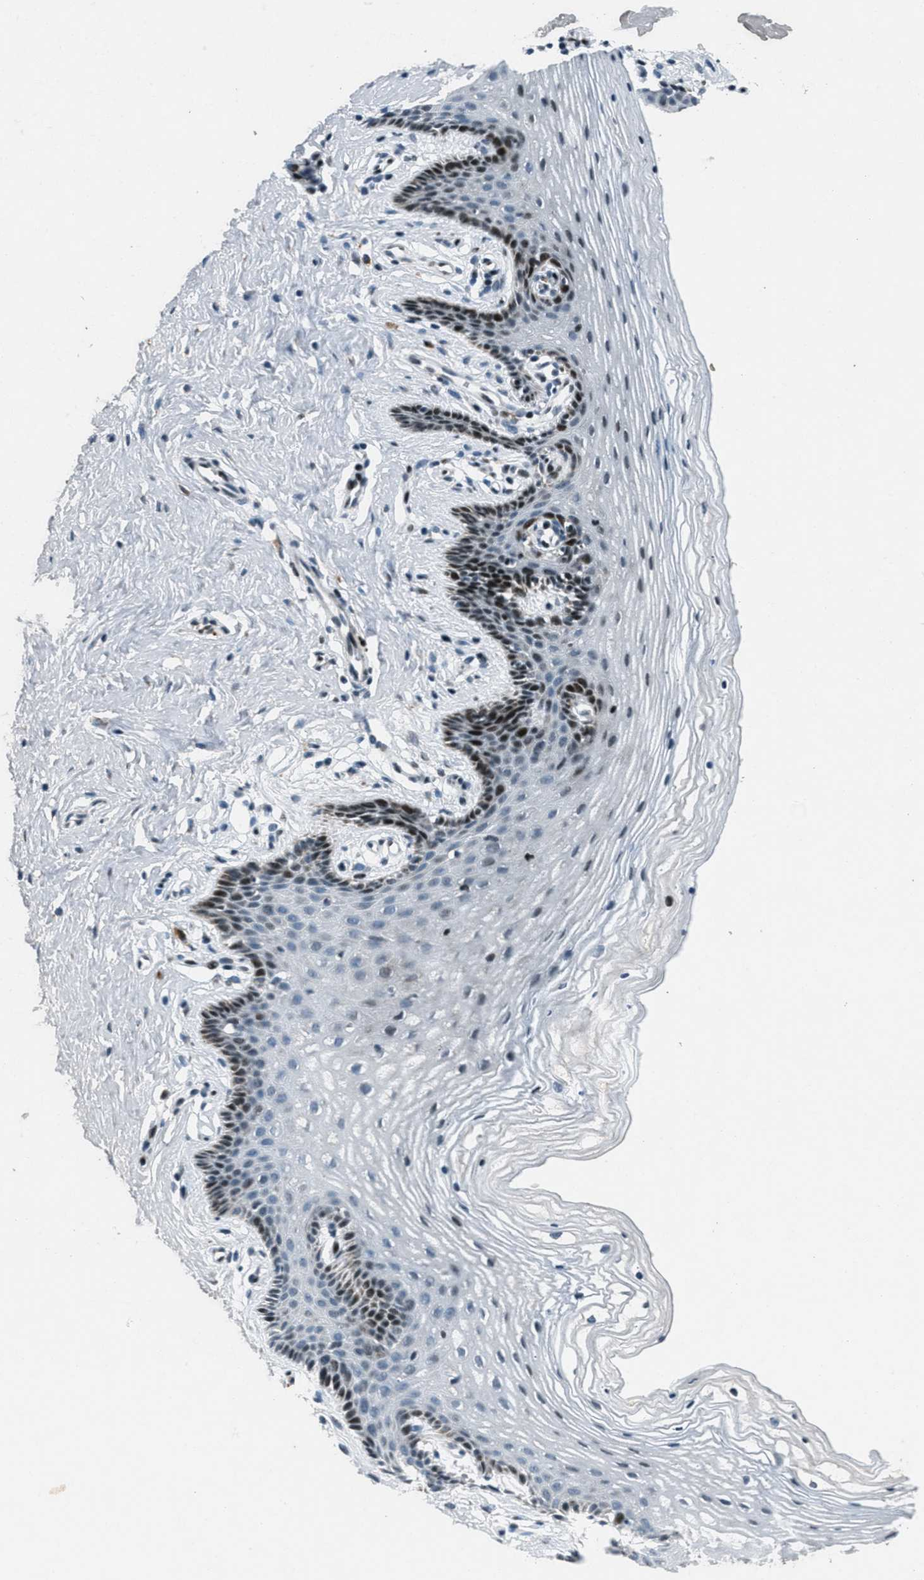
{"staining": {"intensity": "strong", "quantity": "<25%", "location": "nuclear"}, "tissue": "vagina", "cell_type": "Squamous epithelial cells", "image_type": "normal", "snomed": [{"axis": "morphology", "description": "Normal tissue, NOS"}, {"axis": "topography", "description": "Vagina"}], "caption": "Strong nuclear staining is identified in approximately <25% of squamous epithelial cells in unremarkable vagina.", "gene": "GPC6", "patient": {"sex": "female", "age": 32}}